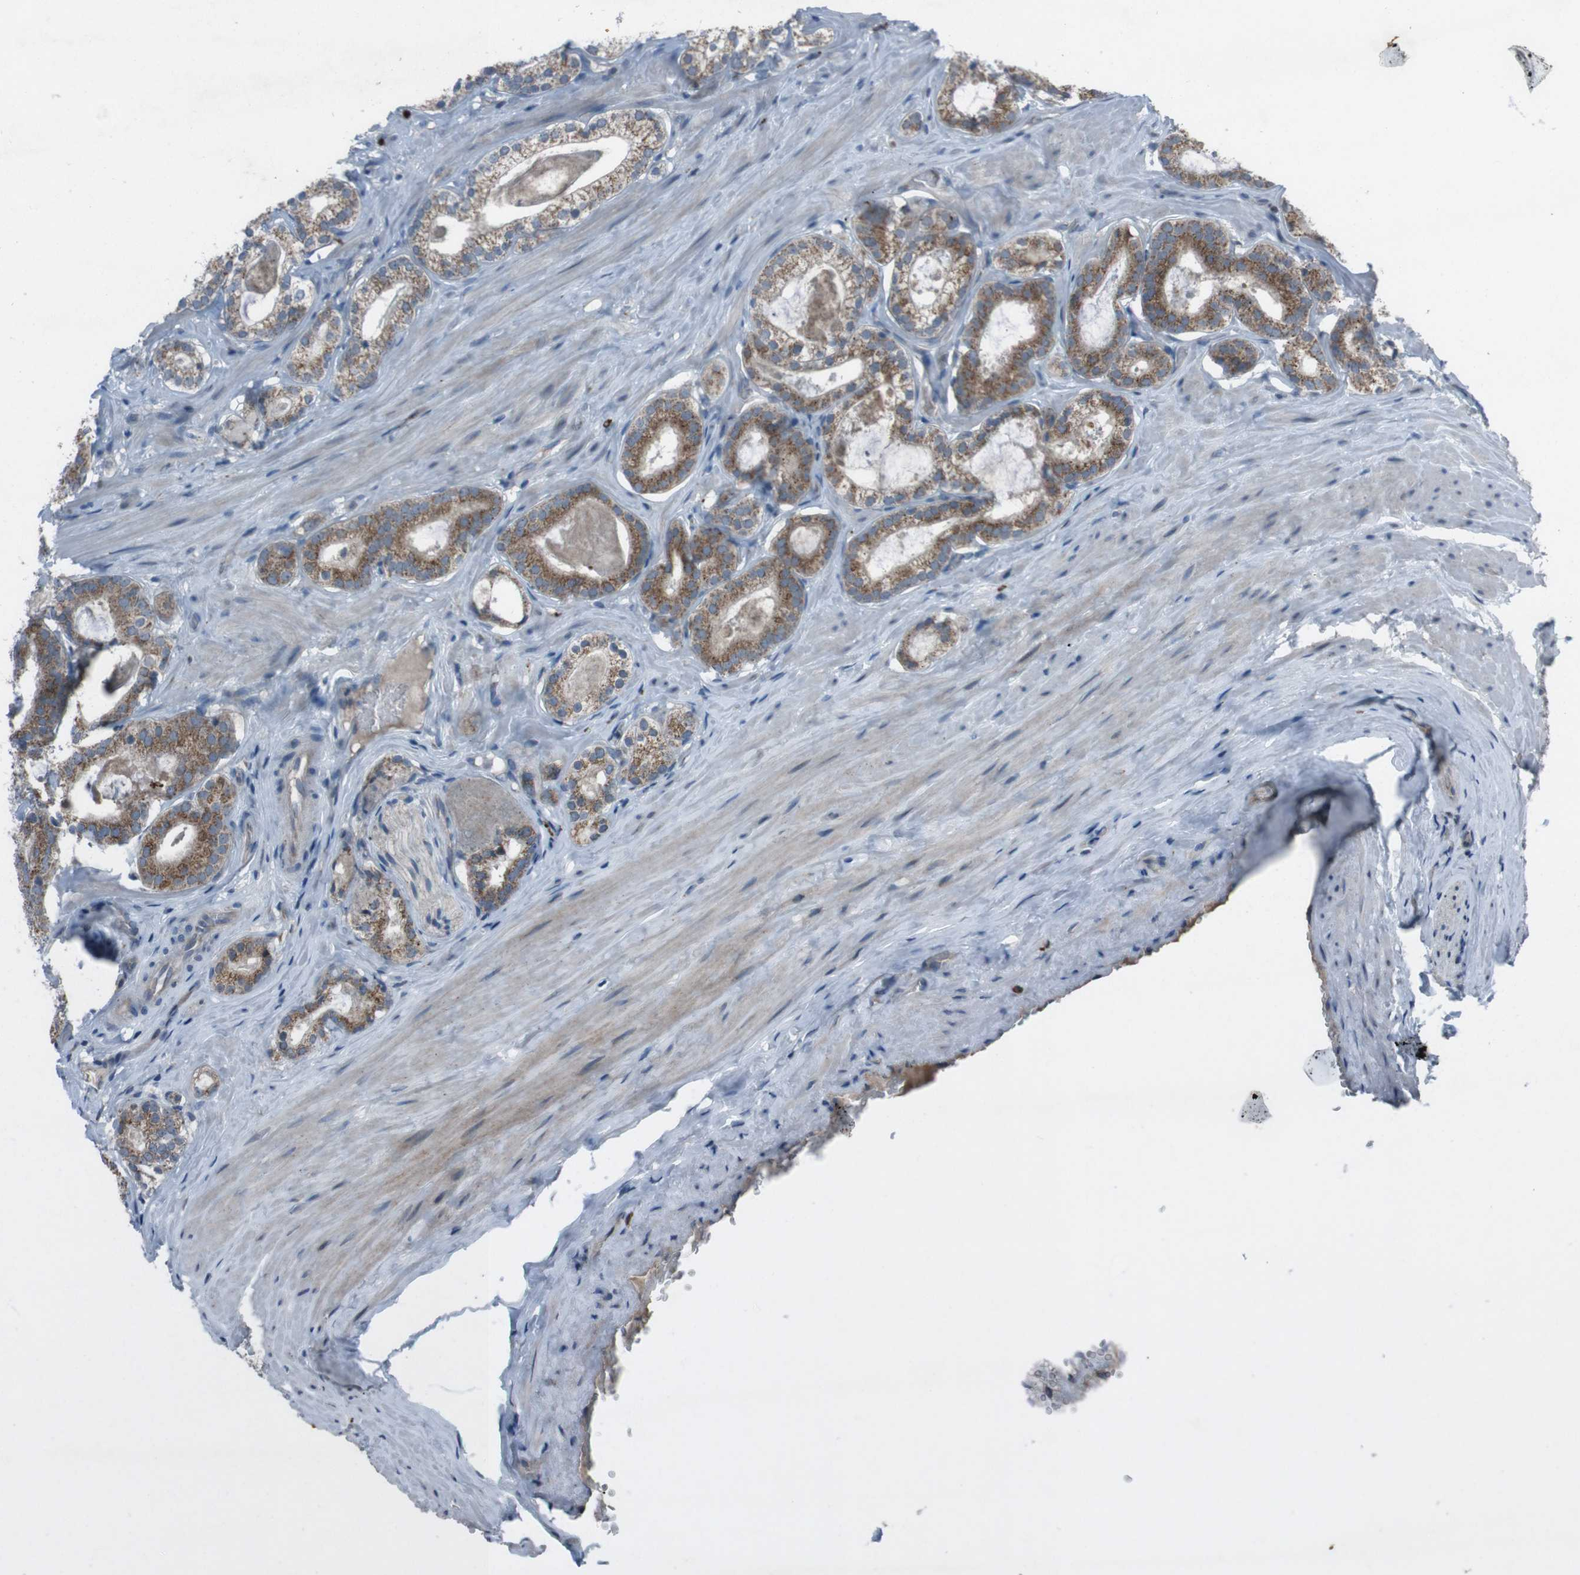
{"staining": {"intensity": "moderate", "quantity": ">75%", "location": "cytoplasmic/membranous"}, "tissue": "prostate cancer", "cell_type": "Tumor cells", "image_type": "cancer", "snomed": [{"axis": "morphology", "description": "Adenocarcinoma, Low grade"}, {"axis": "topography", "description": "Prostate"}], "caption": "A histopathology image of human adenocarcinoma (low-grade) (prostate) stained for a protein demonstrates moderate cytoplasmic/membranous brown staining in tumor cells.", "gene": "EFNA5", "patient": {"sex": "male", "age": 59}}